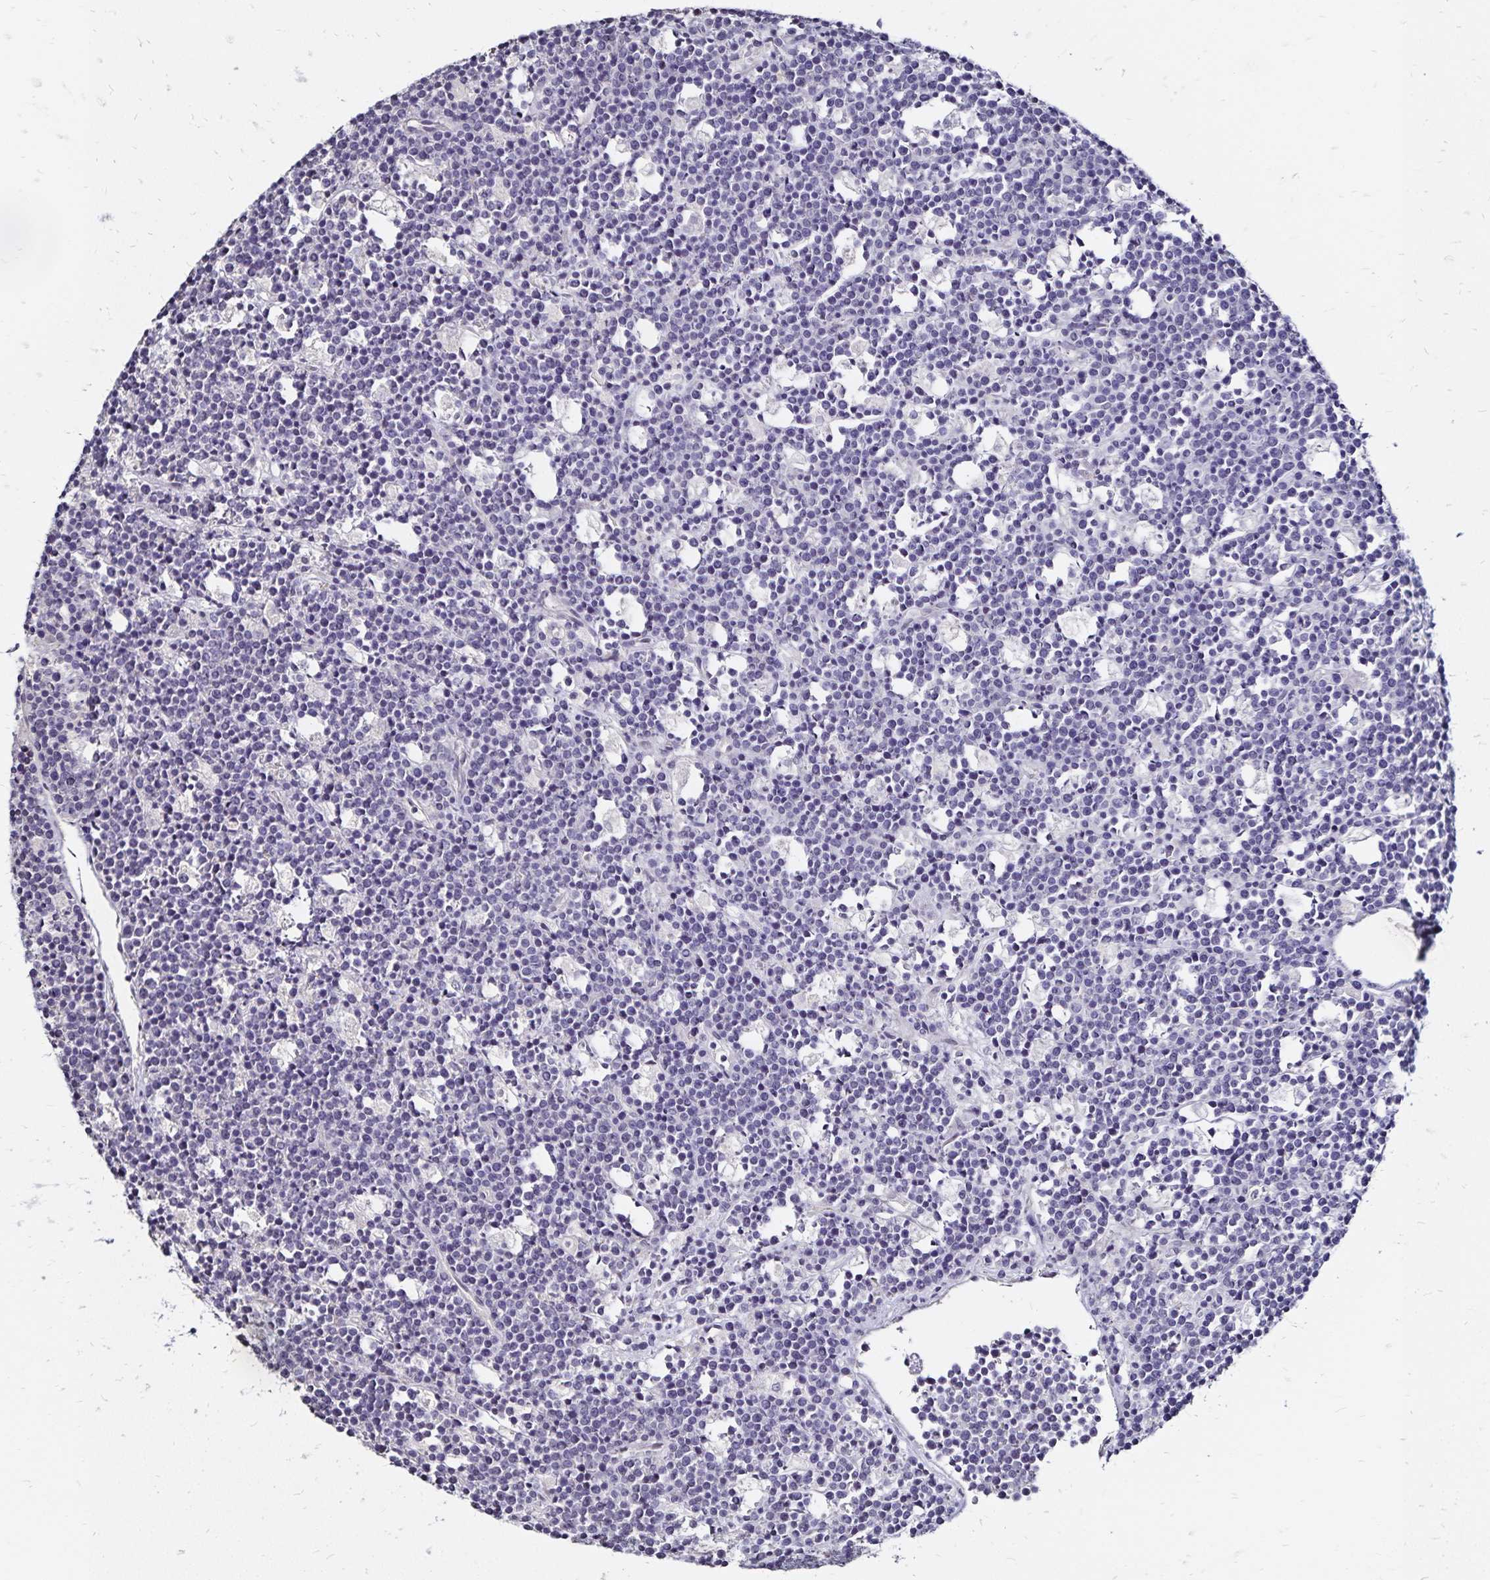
{"staining": {"intensity": "negative", "quantity": "none", "location": "none"}, "tissue": "lymphoma", "cell_type": "Tumor cells", "image_type": "cancer", "snomed": [{"axis": "morphology", "description": "Malignant lymphoma, non-Hodgkin's type, High grade"}, {"axis": "topography", "description": "Ovary"}], "caption": "An image of human malignant lymphoma, non-Hodgkin's type (high-grade) is negative for staining in tumor cells. (DAB IHC with hematoxylin counter stain).", "gene": "SLC5A1", "patient": {"sex": "female", "age": 56}}